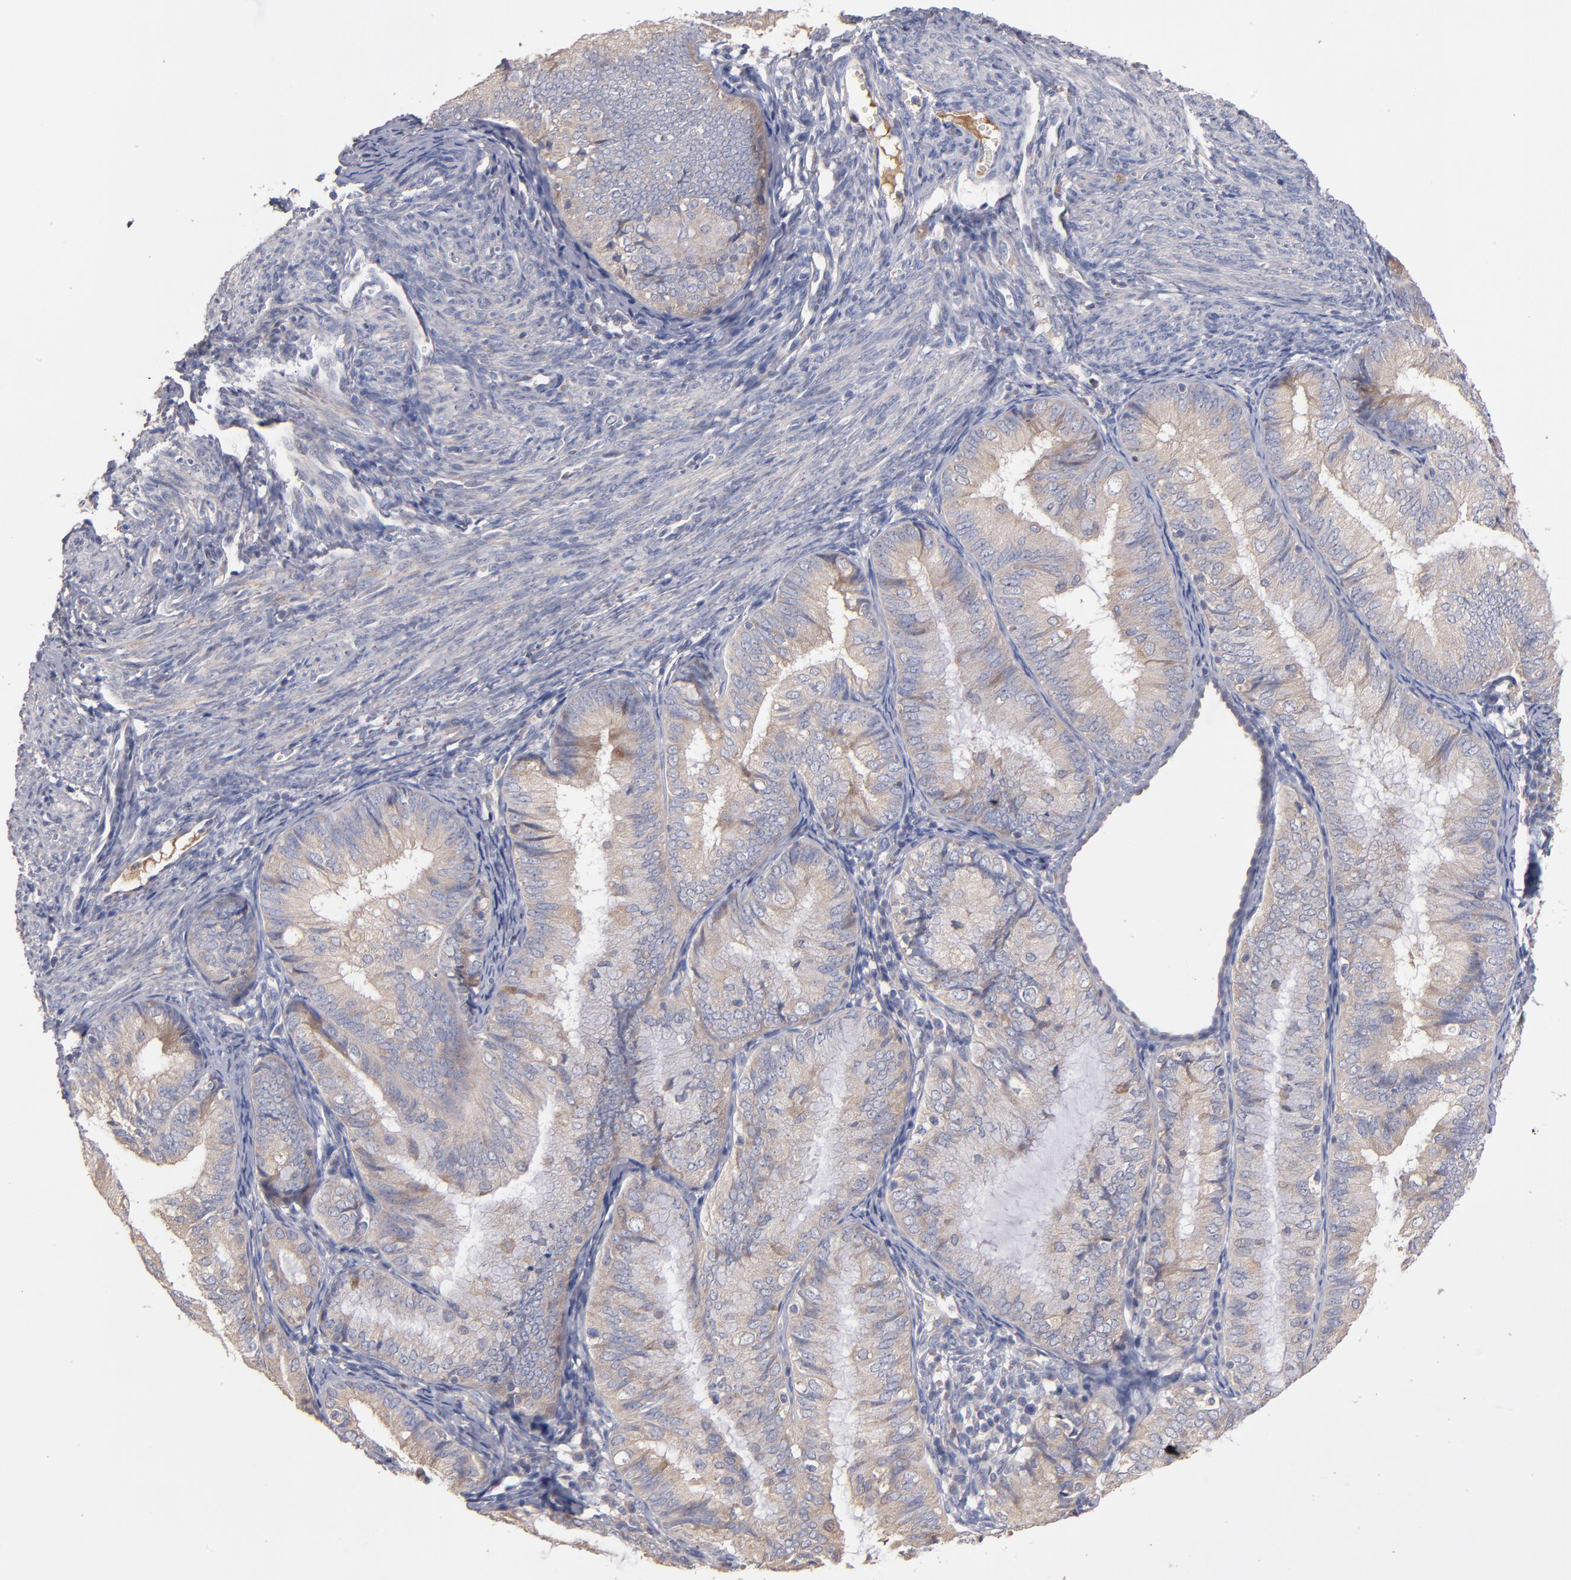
{"staining": {"intensity": "weak", "quantity": ">75%", "location": "cytoplasmic/membranous"}, "tissue": "endometrial cancer", "cell_type": "Tumor cells", "image_type": "cancer", "snomed": [{"axis": "morphology", "description": "Adenocarcinoma, NOS"}, {"axis": "topography", "description": "Endometrium"}], "caption": "Protein staining reveals weak cytoplasmic/membranous expression in about >75% of tumor cells in endometrial cancer (adenocarcinoma). The protein is shown in brown color, while the nuclei are stained blue.", "gene": "DACT1", "patient": {"sex": "female", "age": 66}}